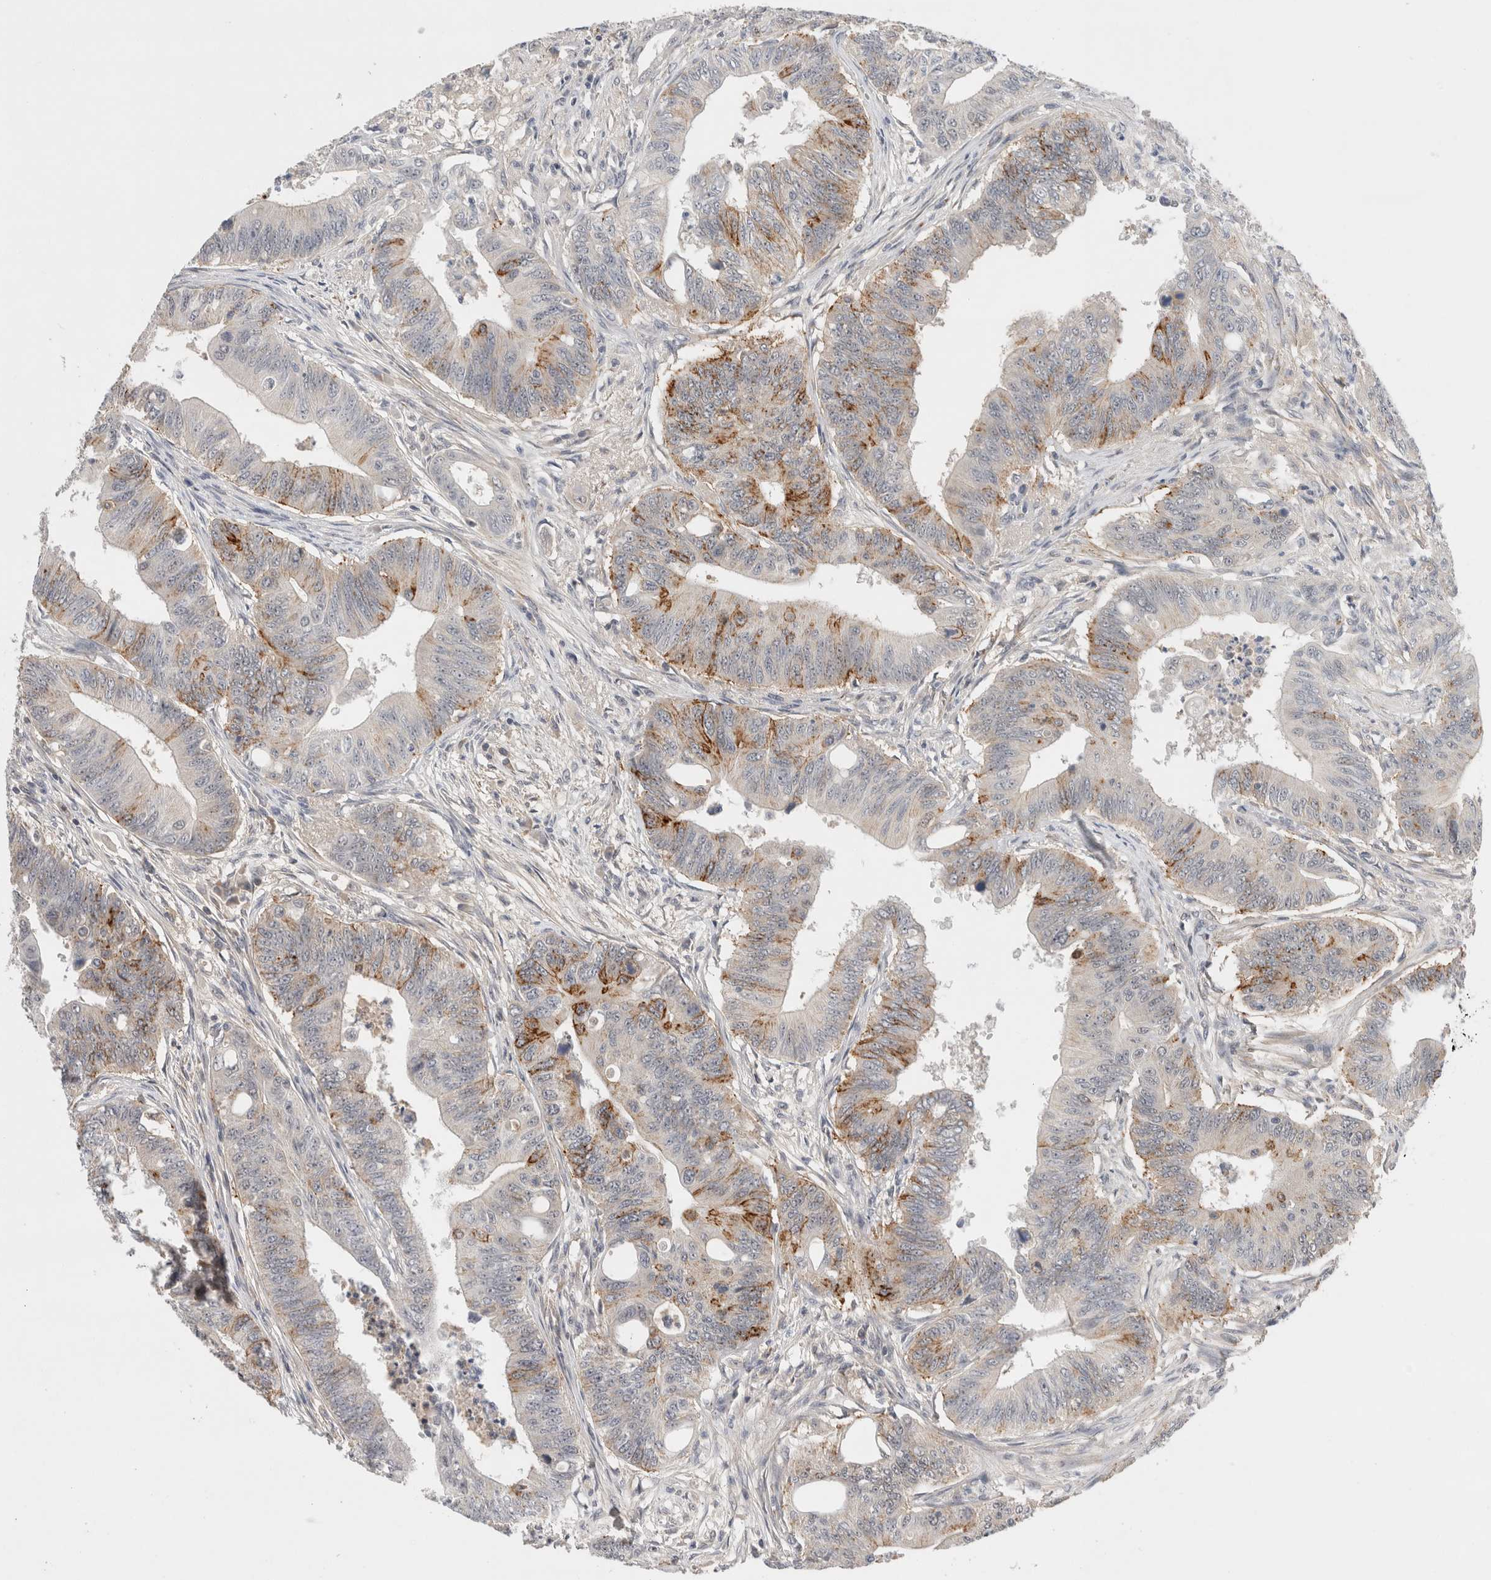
{"staining": {"intensity": "strong", "quantity": "<25%", "location": "cytoplasmic/membranous"}, "tissue": "colorectal cancer", "cell_type": "Tumor cells", "image_type": "cancer", "snomed": [{"axis": "morphology", "description": "Adenoma, NOS"}, {"axis": "morphology", "description": "Adenocarcinoma, NOS"}, {"axis": "topography", "description": "Colon"}], "caption": "DAB immunohistochemical staining of colorectal adenoma exhibits strong cytoplasmic/membranous protein staining in about <25% of tumor cells.", "gene": "HCN3", "patient": {"sex": "male", "age": 79}}